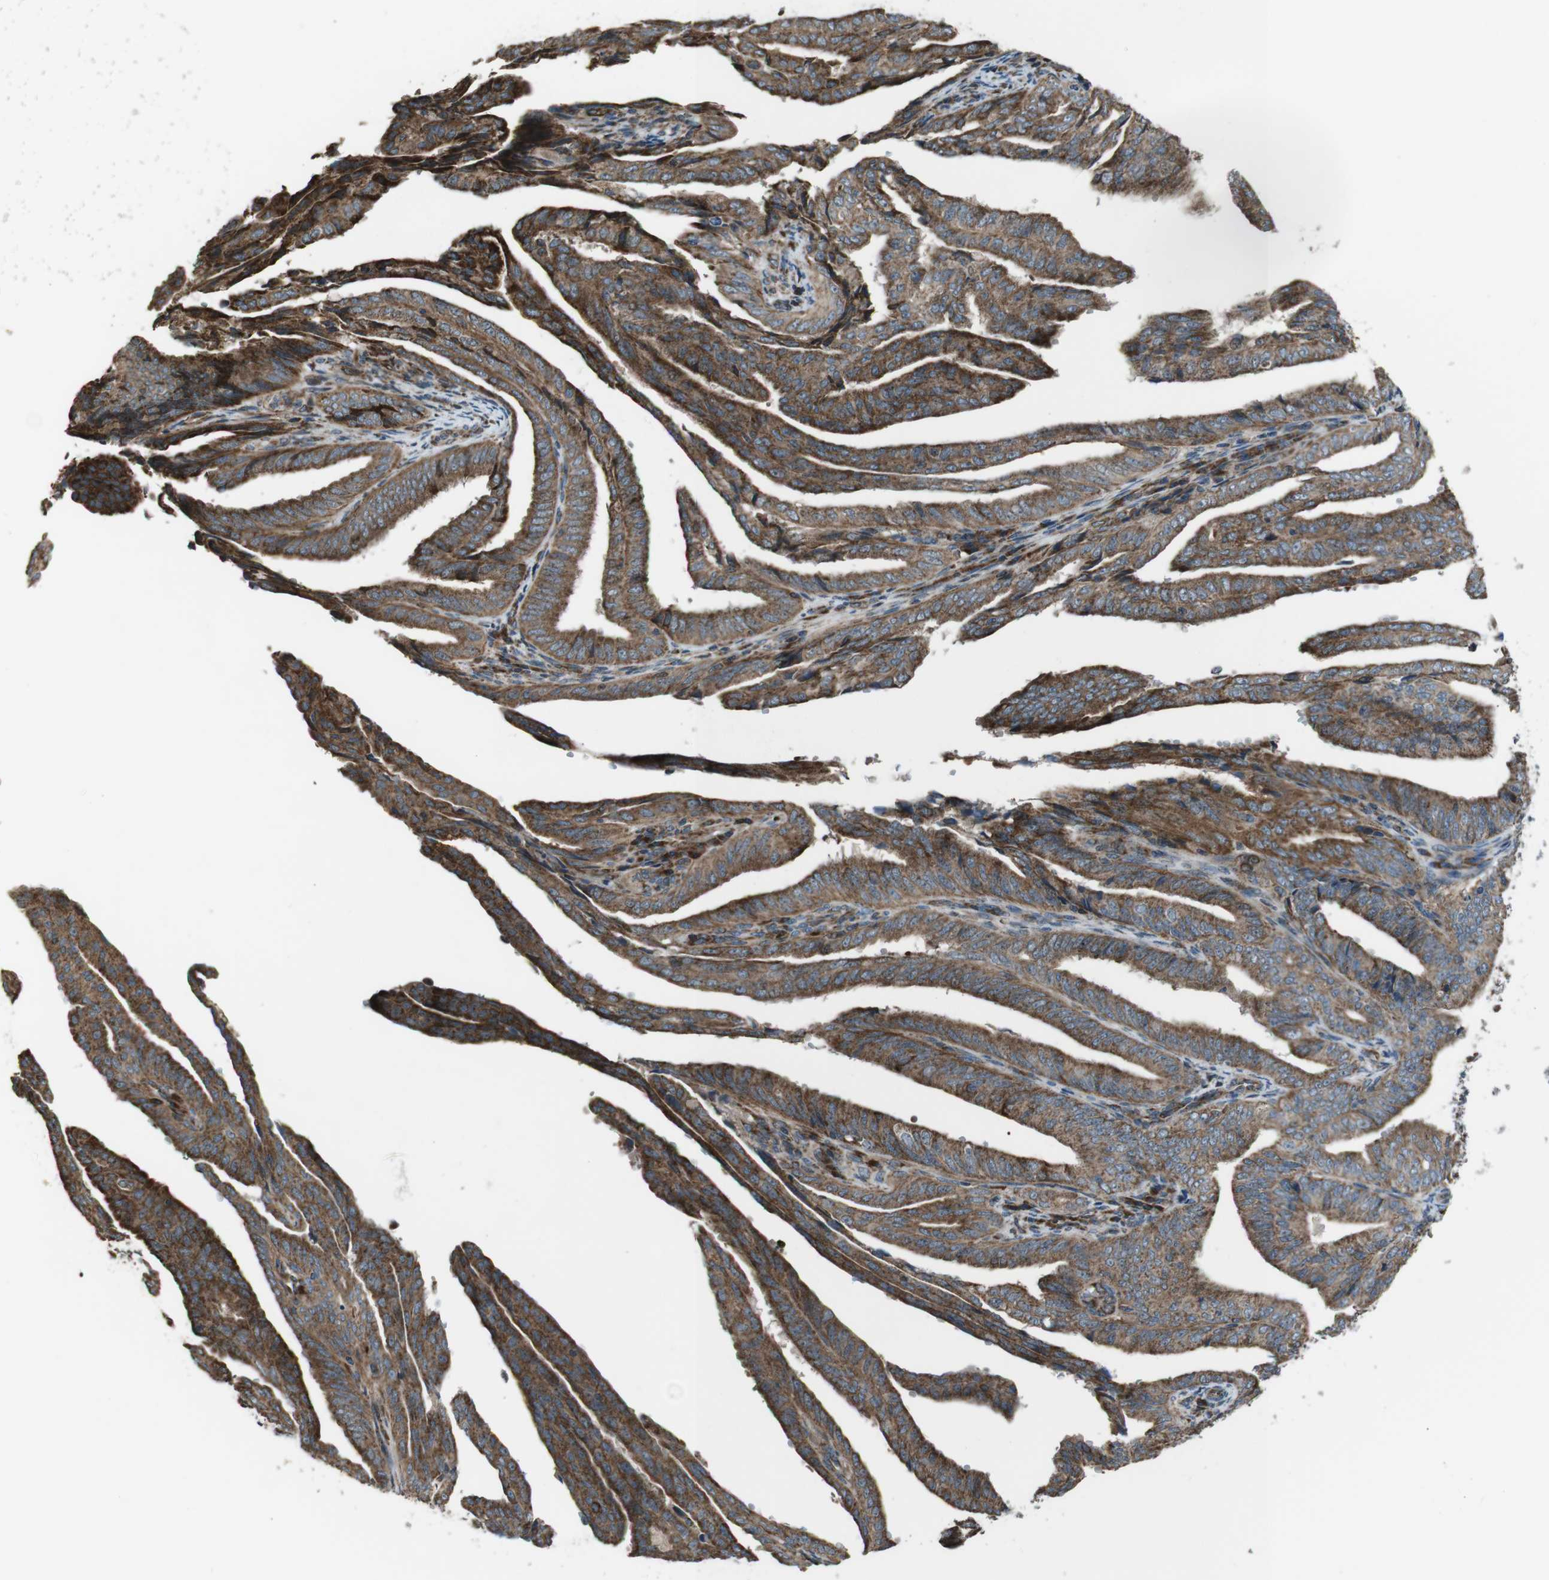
{"staining": {"intensity": "moderate", "quantity": ">75%", "location": "cytoplasmic/membranous"}, "tissue": "endometrial cancer", "cell_type": "Tumor cells", "image_type": "cancer", "snomed": [{"axis": "morphology", "description": "Adenocarcinoma, NOS"}, {"axis": "topography", "description": "Endometrium"}], "caption": "Immunohistochemistry staining of endometrial cancer, which shows medium levels of moderate cytoplasmic/membranous staining in approximately >75% of tumor cells indicating moderate cytoplasmic/membranous protein positivity. The staining was performed using DAB (3,3'-diaminobenzidine) (brown) for protein detection and nuclei were counterstained in hematoxylin (blue).", "gene": "GIMAP8", "patient": {"sex": "female", "age": 58}}